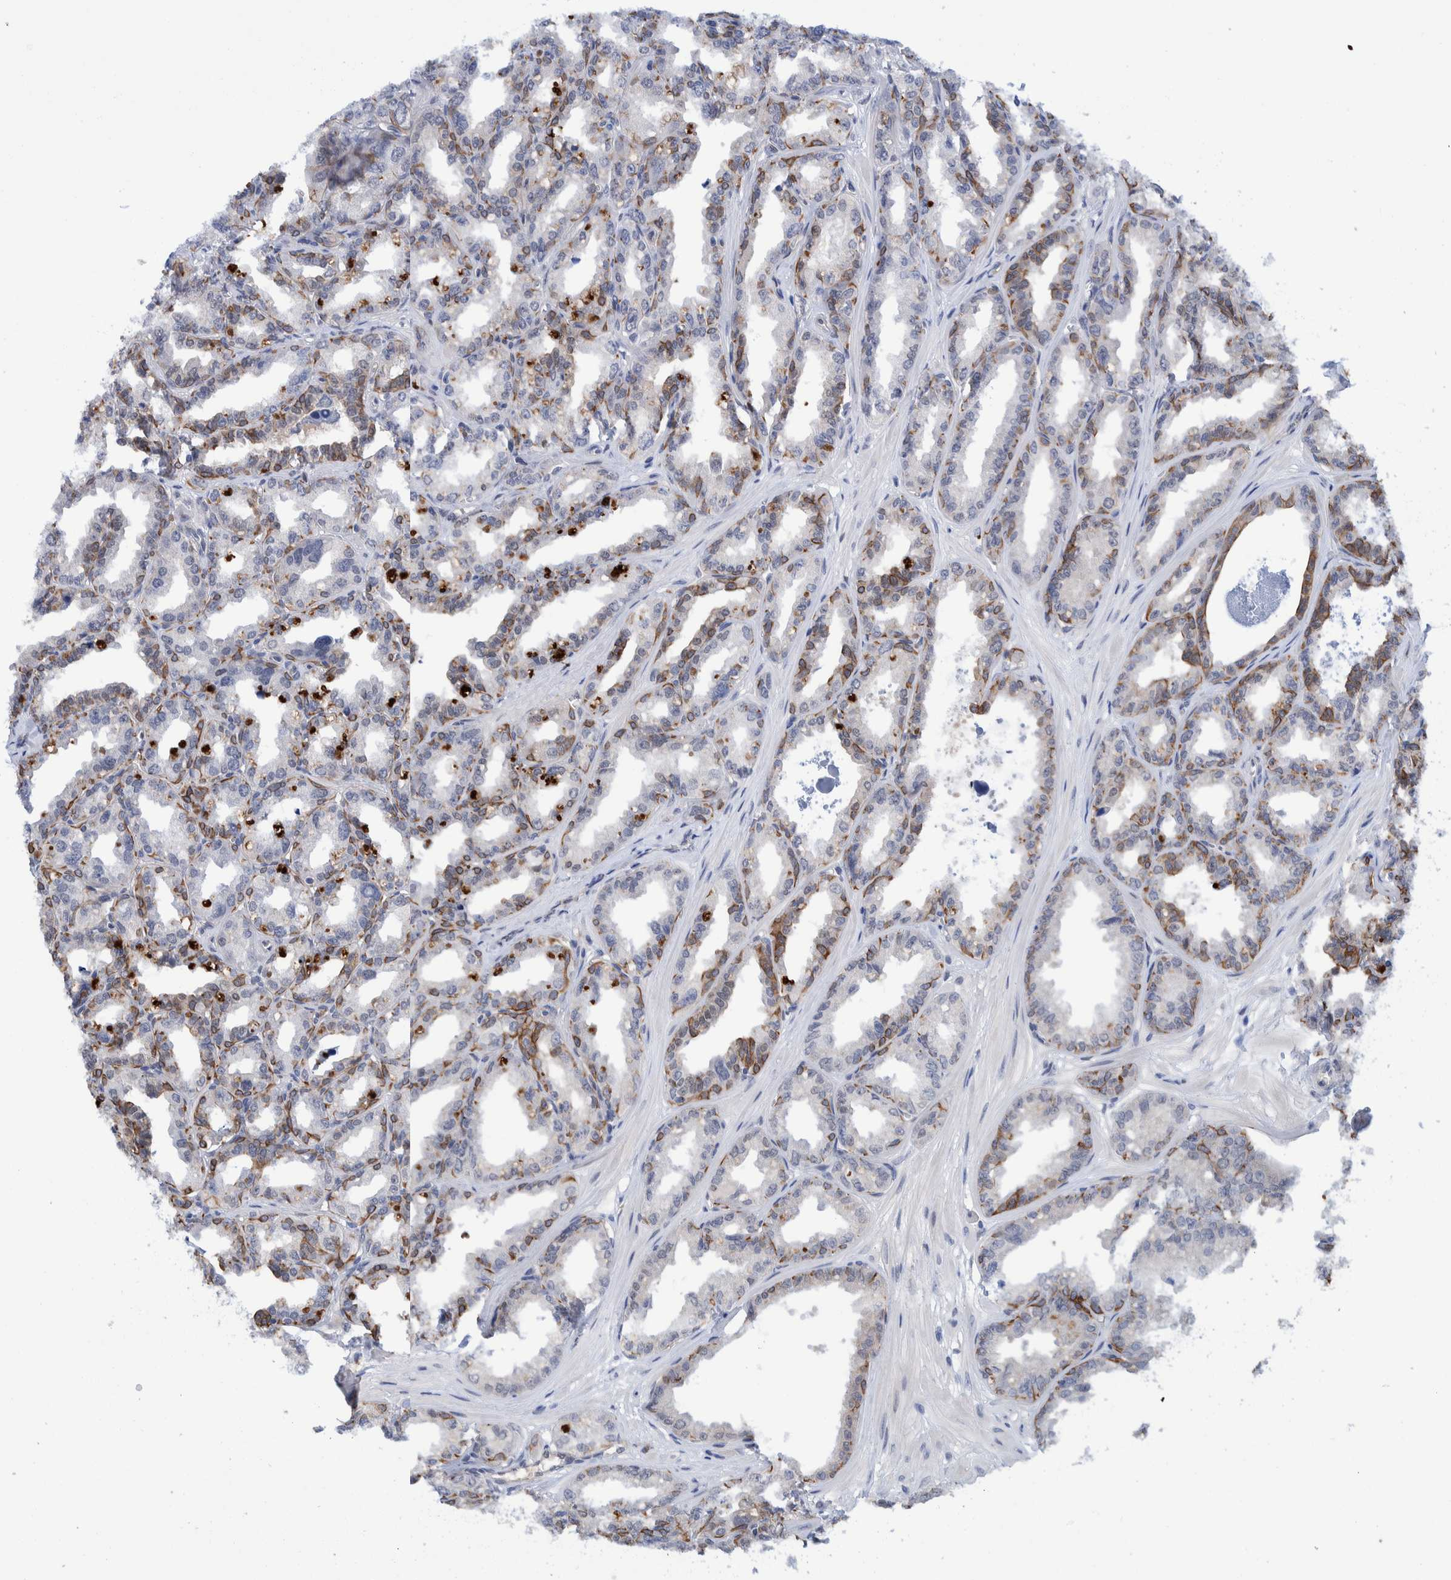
{"staining": {"intensity": "moderate", "quantity": "25%-75%", "location": "cytoplasmic/membranous"}, "tissue": "seminal vesicle", "cell_type": "Glandular cells", "image_type": "normal", "snomed": [{"axis": "morphology", "description": "Normal tissue, NOS"}, {"axis": "topography", "description": "Prostate"}, {"axis": "topography", "description": "Seminal veicle"}], "caption": "DAB (3,3'-diaminobenzidine) immunohistochemical staining of normal human seminal vesicle reveals moderate cytoplasmic/membranous protein staining in approximately 25%-75% of glandular cells.", "gene": "PFAS", "patient": {"sex": "male", "age": 51}}